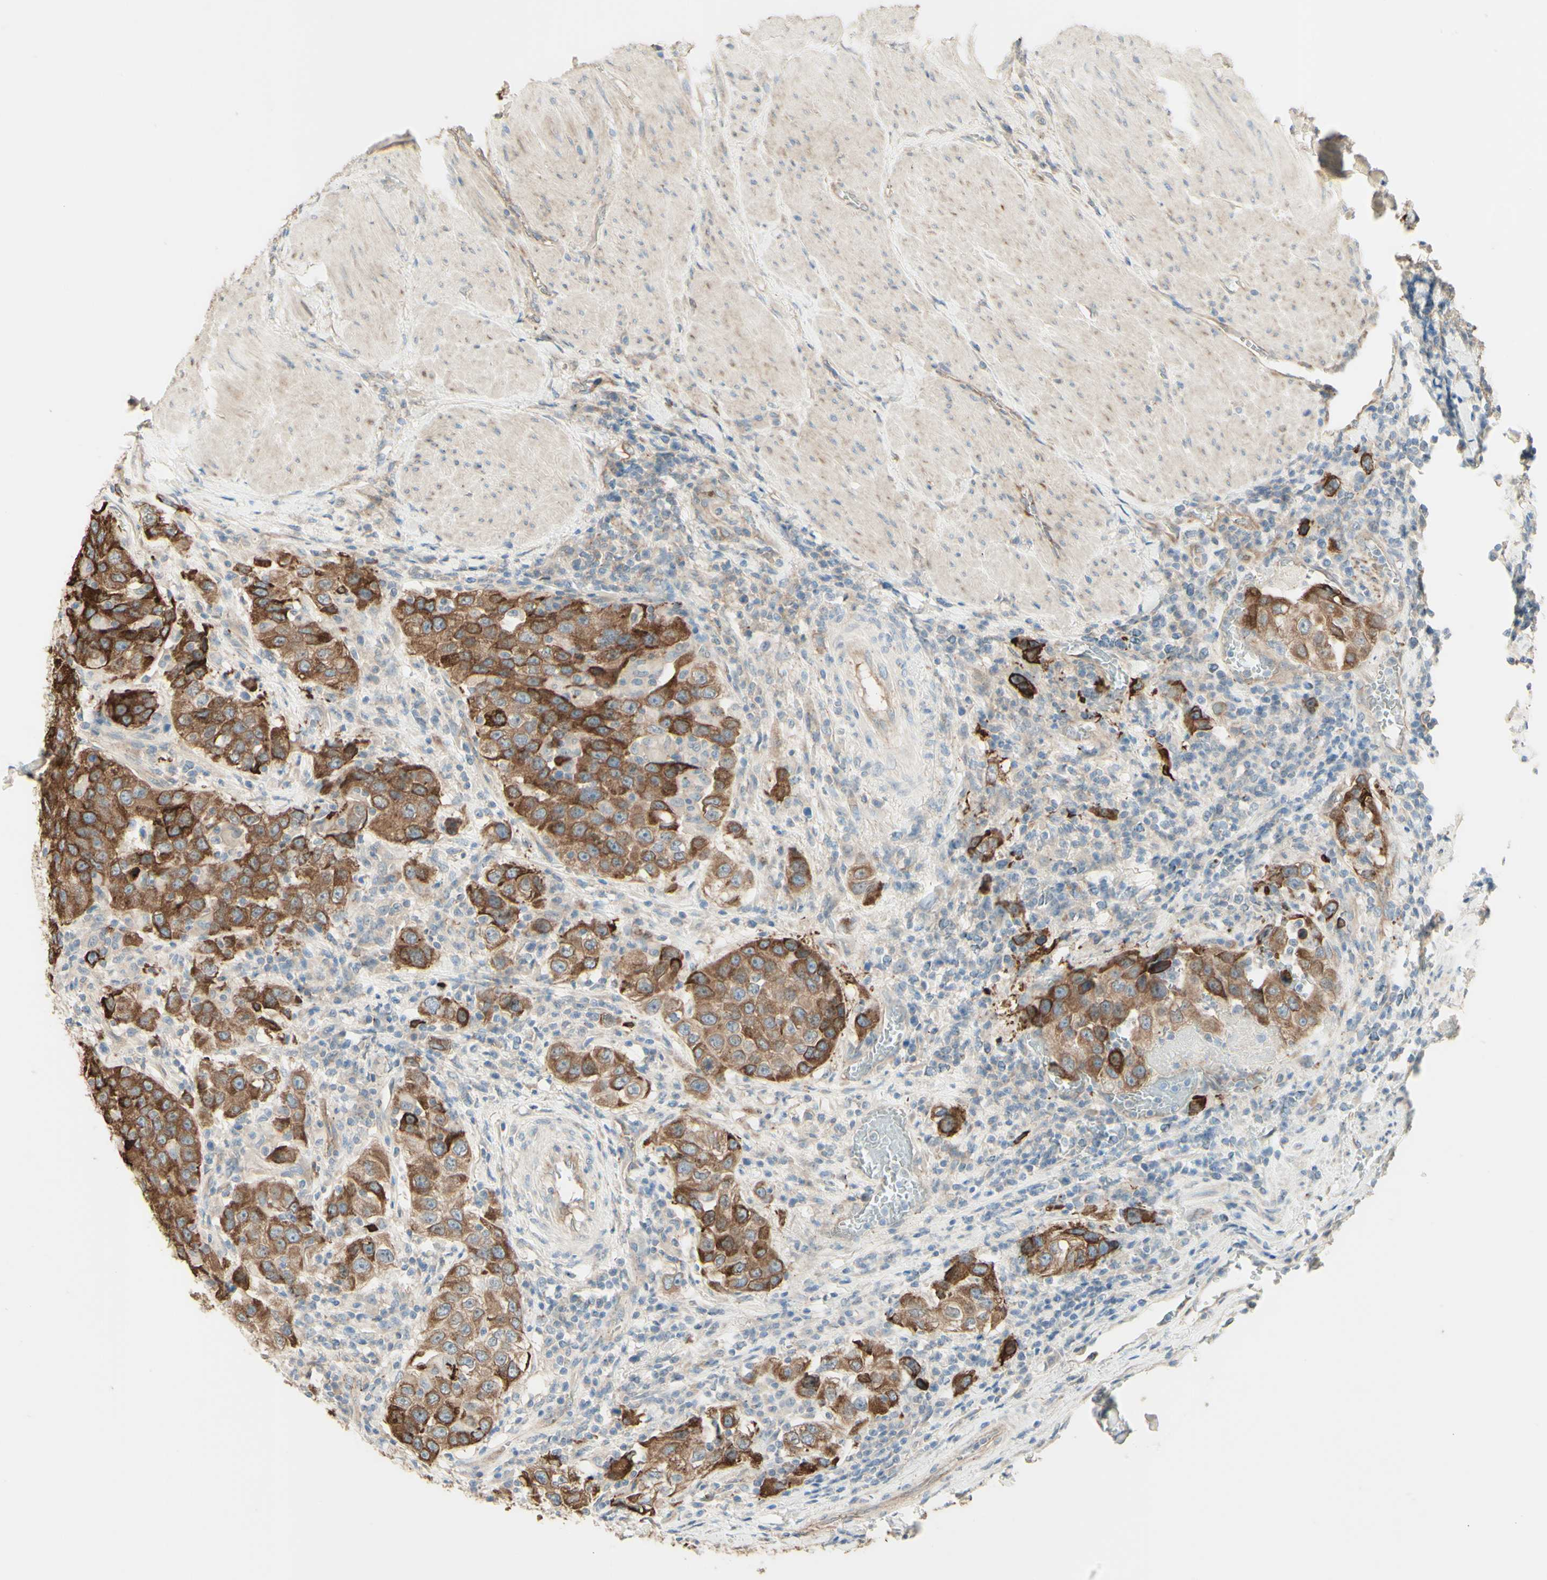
{"staining": {"intensity": "moderate", "quantity": ">75%", "location": "cytoplasmic/membranous"}, "tissue": "urothelial cancer", "cell_type": "Tumor cells", "image_type": "cancer", "snomed": [{"axis": "morphology", "description": "Urothelial carcinoma, High grade"}, {"axis": "topography", "description": "Urinary bladder"}], "caption": "The photomicrograph demonstrates staining of high-grade urothelial carcinoma, revealing moderate cytoplasmic/membranous protein expression (brown color) within tumor cells. Using DAB (3,3'-diaminobenzidine) (brown) and hematoxylin (blue) stains, captured at high magnification using brightfield microscopy.", "gene": "RNF149", "patient": {"sex": "female", "age": 80}}